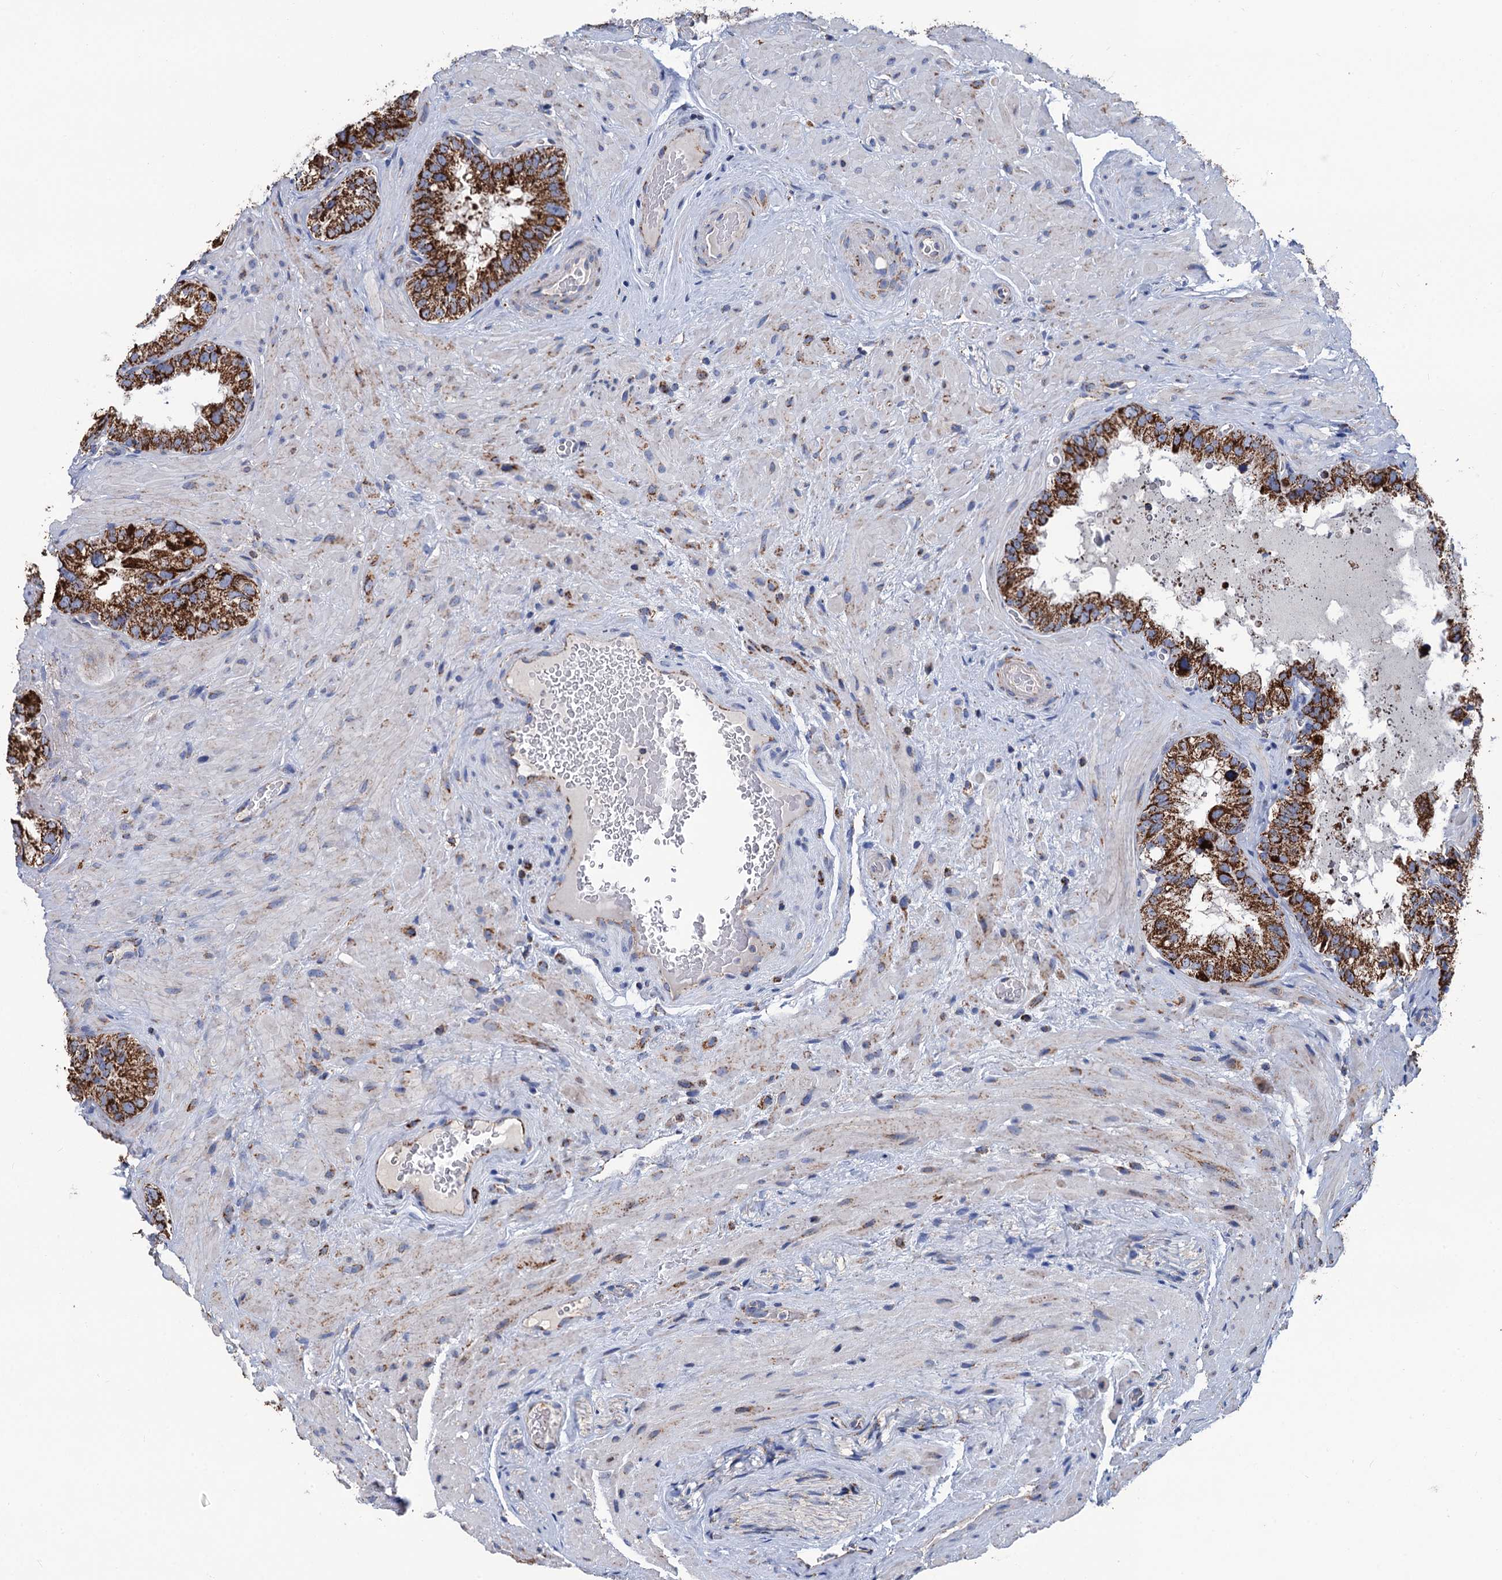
{"staining": {"intensity": "strong", "quantity": ">75%", "location": "cytoplasmic/membranous"}, "tissue": "seminal vesicle", "cell_type": "Glandular cells", "image_type": "normal", "snomed": [{"axis": "morphology", "description": "Normal tissue, NOS"}, {"axis": "topography", "description": "Seminal veicle"}, {"axis": "topography", "description": "Peripheral nerve tissue"}], "caption": "An immunohistochemistry micrograph of benign tissue is shown. Protein staining in brown highlights strong cytoplasmic/membranous positivity in seminal vesicle within glandular cells. The staining is performed using DAB brown chromogen to label protein expression. The nuclei are counter-stained blue using hematoxylin.", "gene": "IVD", "patient": {"sex": "male", "age": 67}}